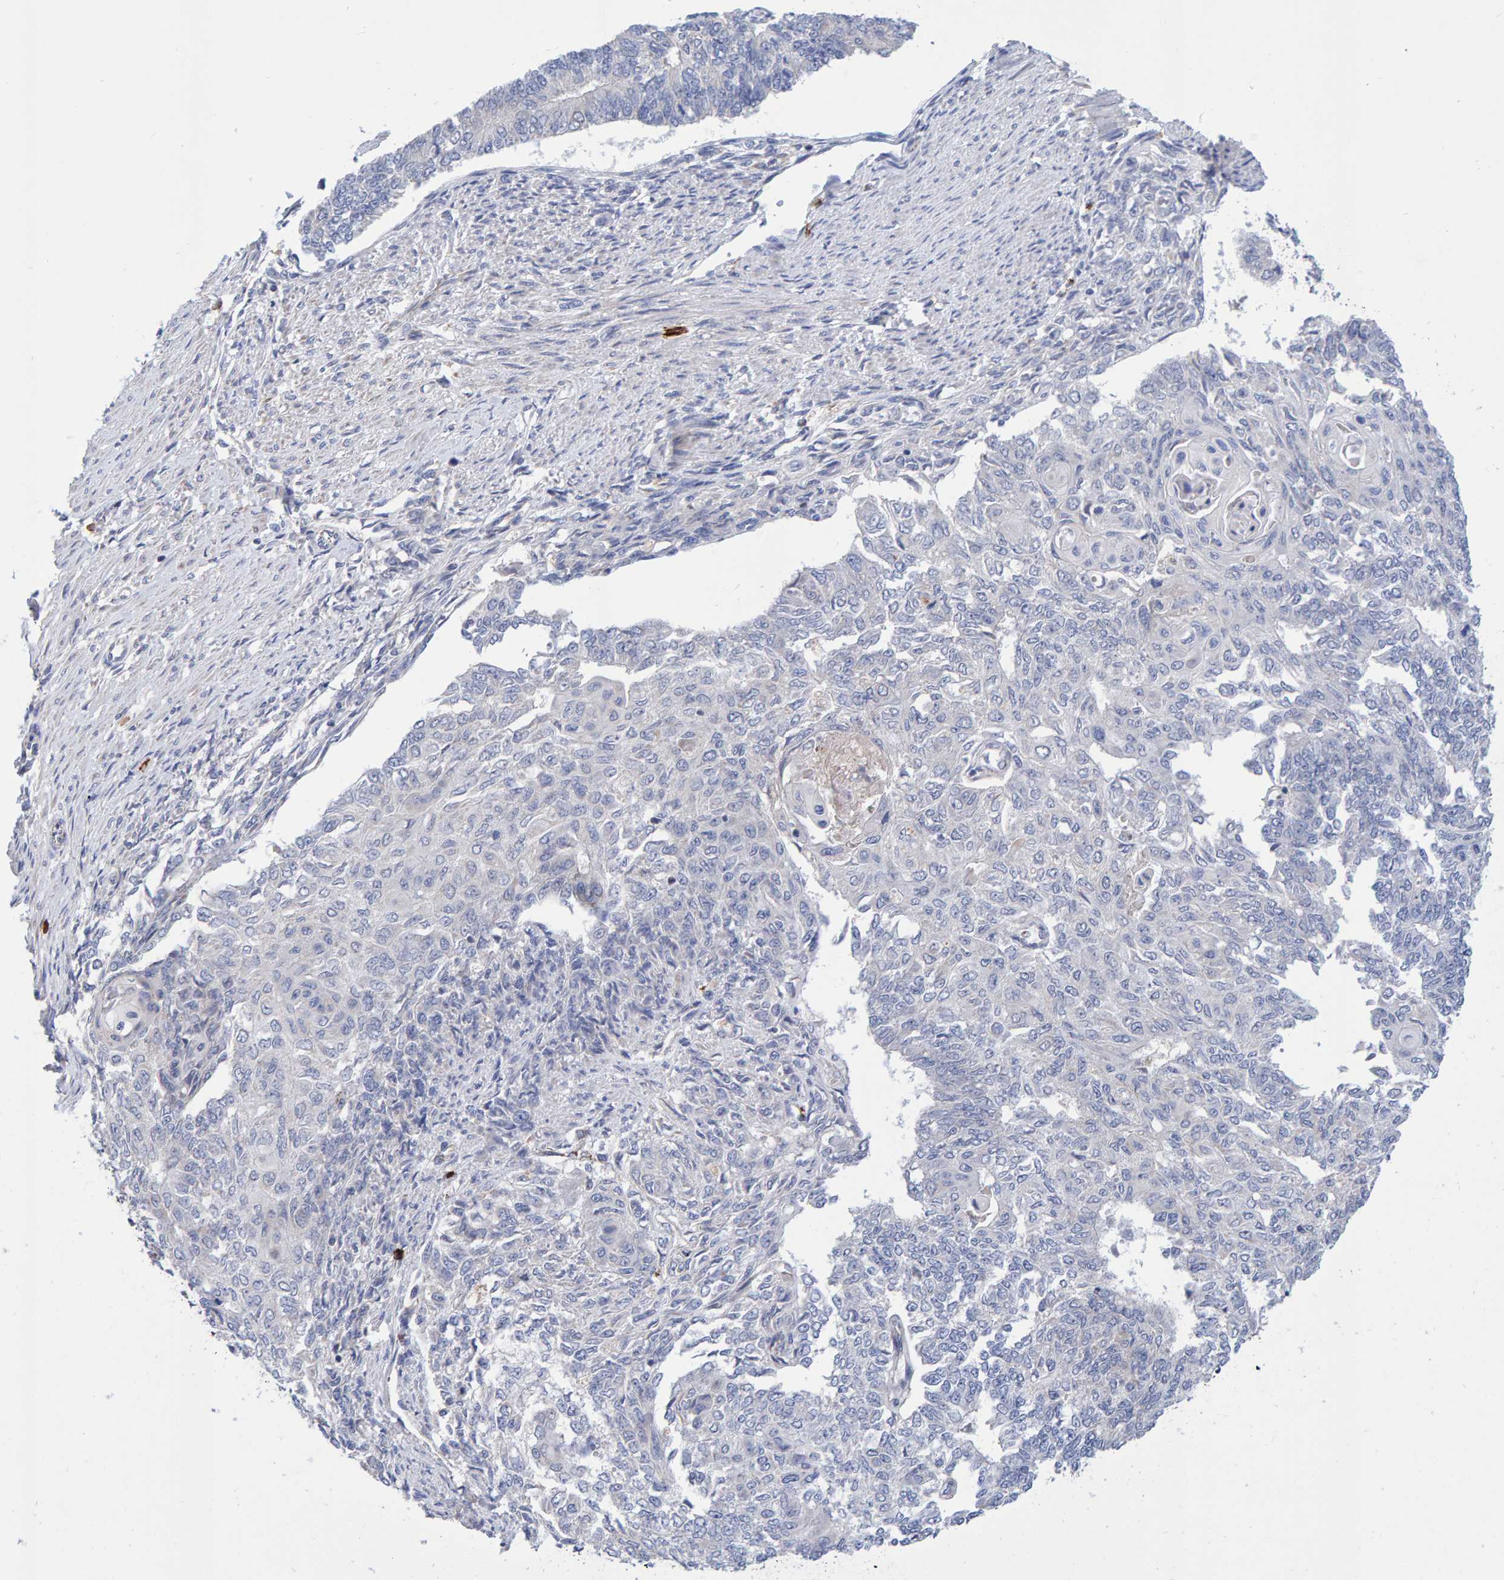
{"staining": {"intensity": "negative", "quantity": "none", "location": "none"}, "tissue": "endometrial cancer", "cell_type": "Tumor cells", "image_type": "cancer", "snomed": [{"axis": "morphology", "description": "Adenocarcinoma, NOS"}, {"axis": "topography", "description": "Endometrium"}], "caption": "Tumor cells are negative for protein expression in human endometrial adenocarcinoma.", "gene": "EFR3A", "patient": {"sex": "female", "age": 32}}